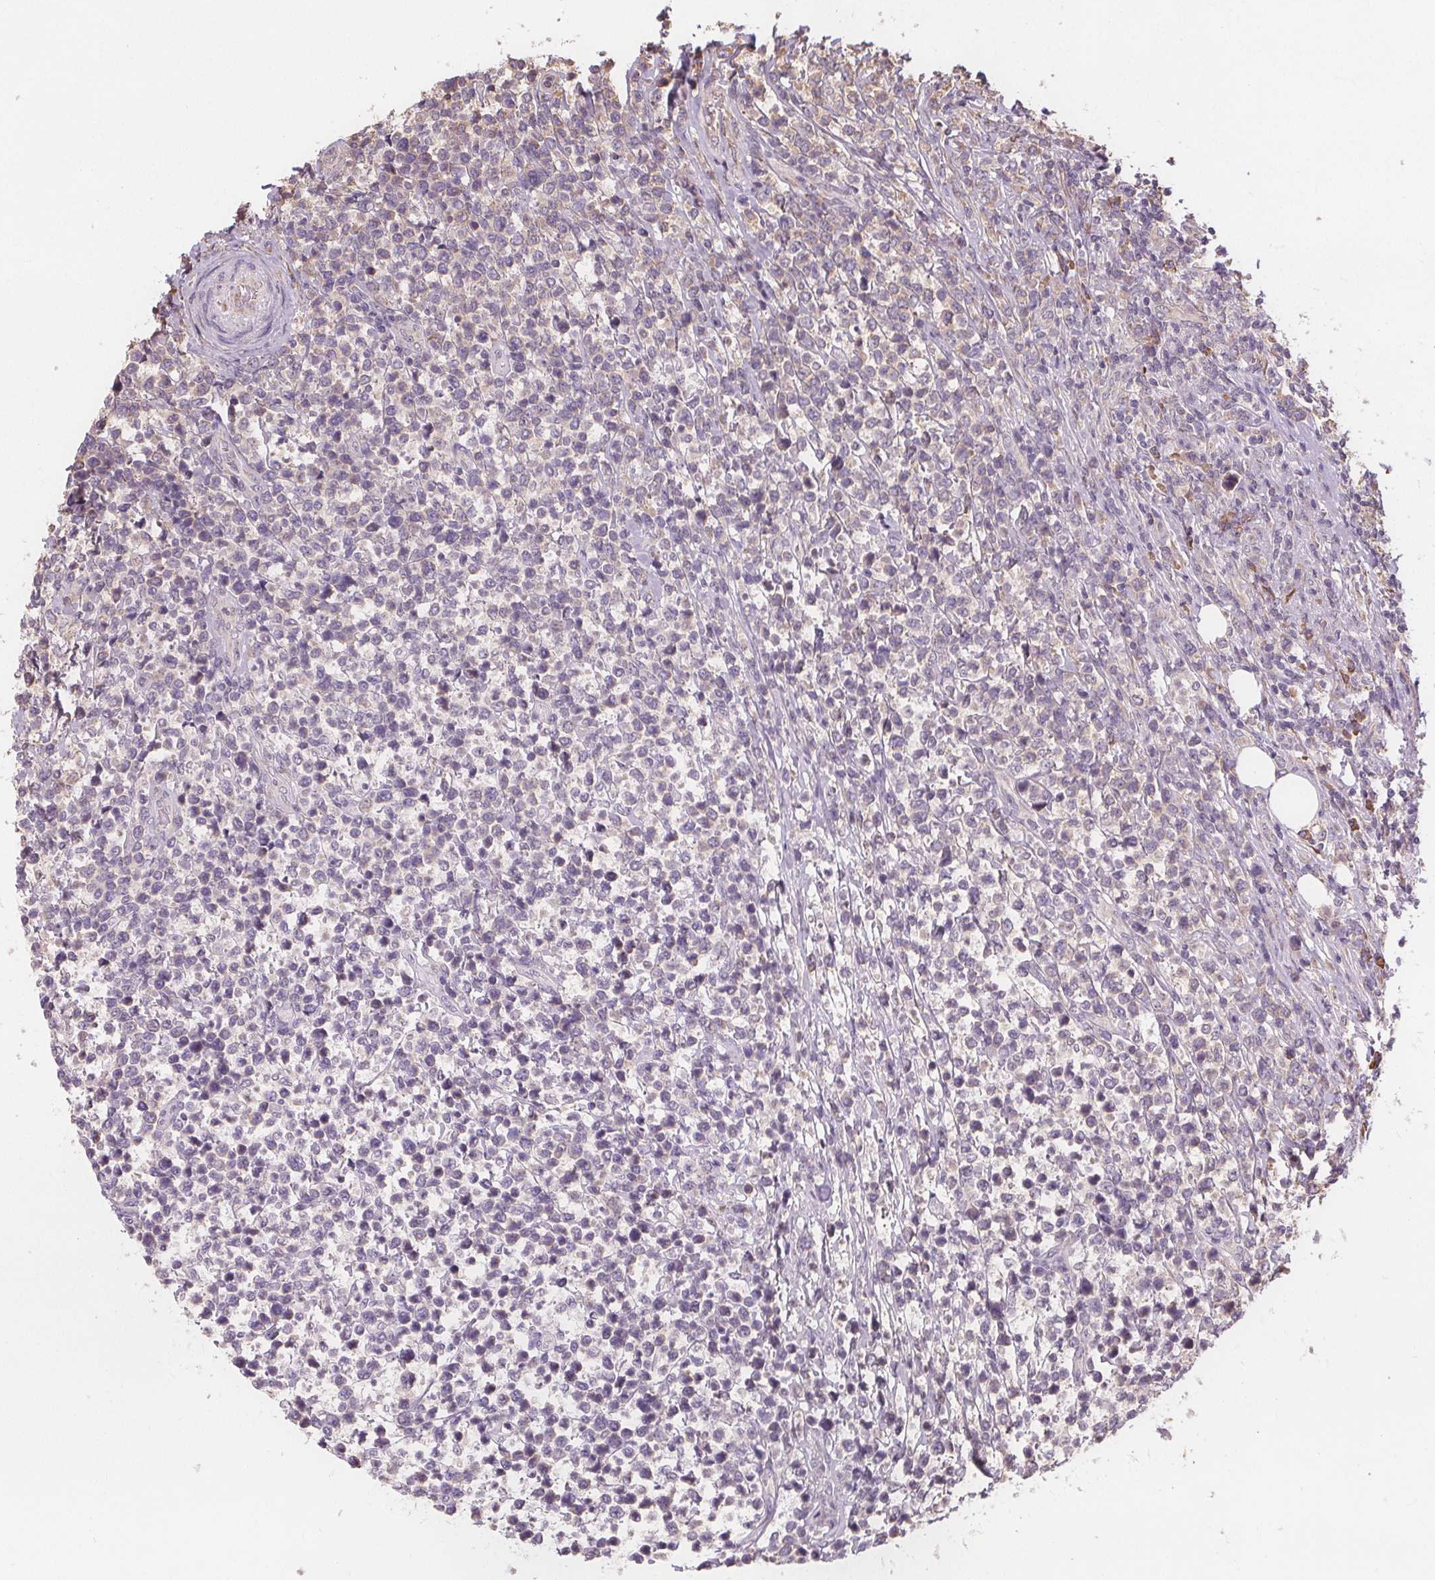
{"staining": {"intensity": "negative", "quantity": "none", "location": "none"}, "tissue": "lymphoma", "cell_type": "Tumor cells", "image_type": "cancer", "snomed": [{"axis": "morphology", "description": "Malignant lymphoma, non-Hodgkin's type, High grade"}, {"axis": "topography", "description": "Soft tissue"}], "caption": "Immunohistochemistry histopathology image of neoplastic tissue: human high-grade malignant lymphoma, non-Hodgkin's type stained with DAB (3,3'-diaminobenzidine) demonstrates no significant protein positivity in tumor cells.", "gene": "TMEM80", "patient": {"sex": "female", "age": 56}}